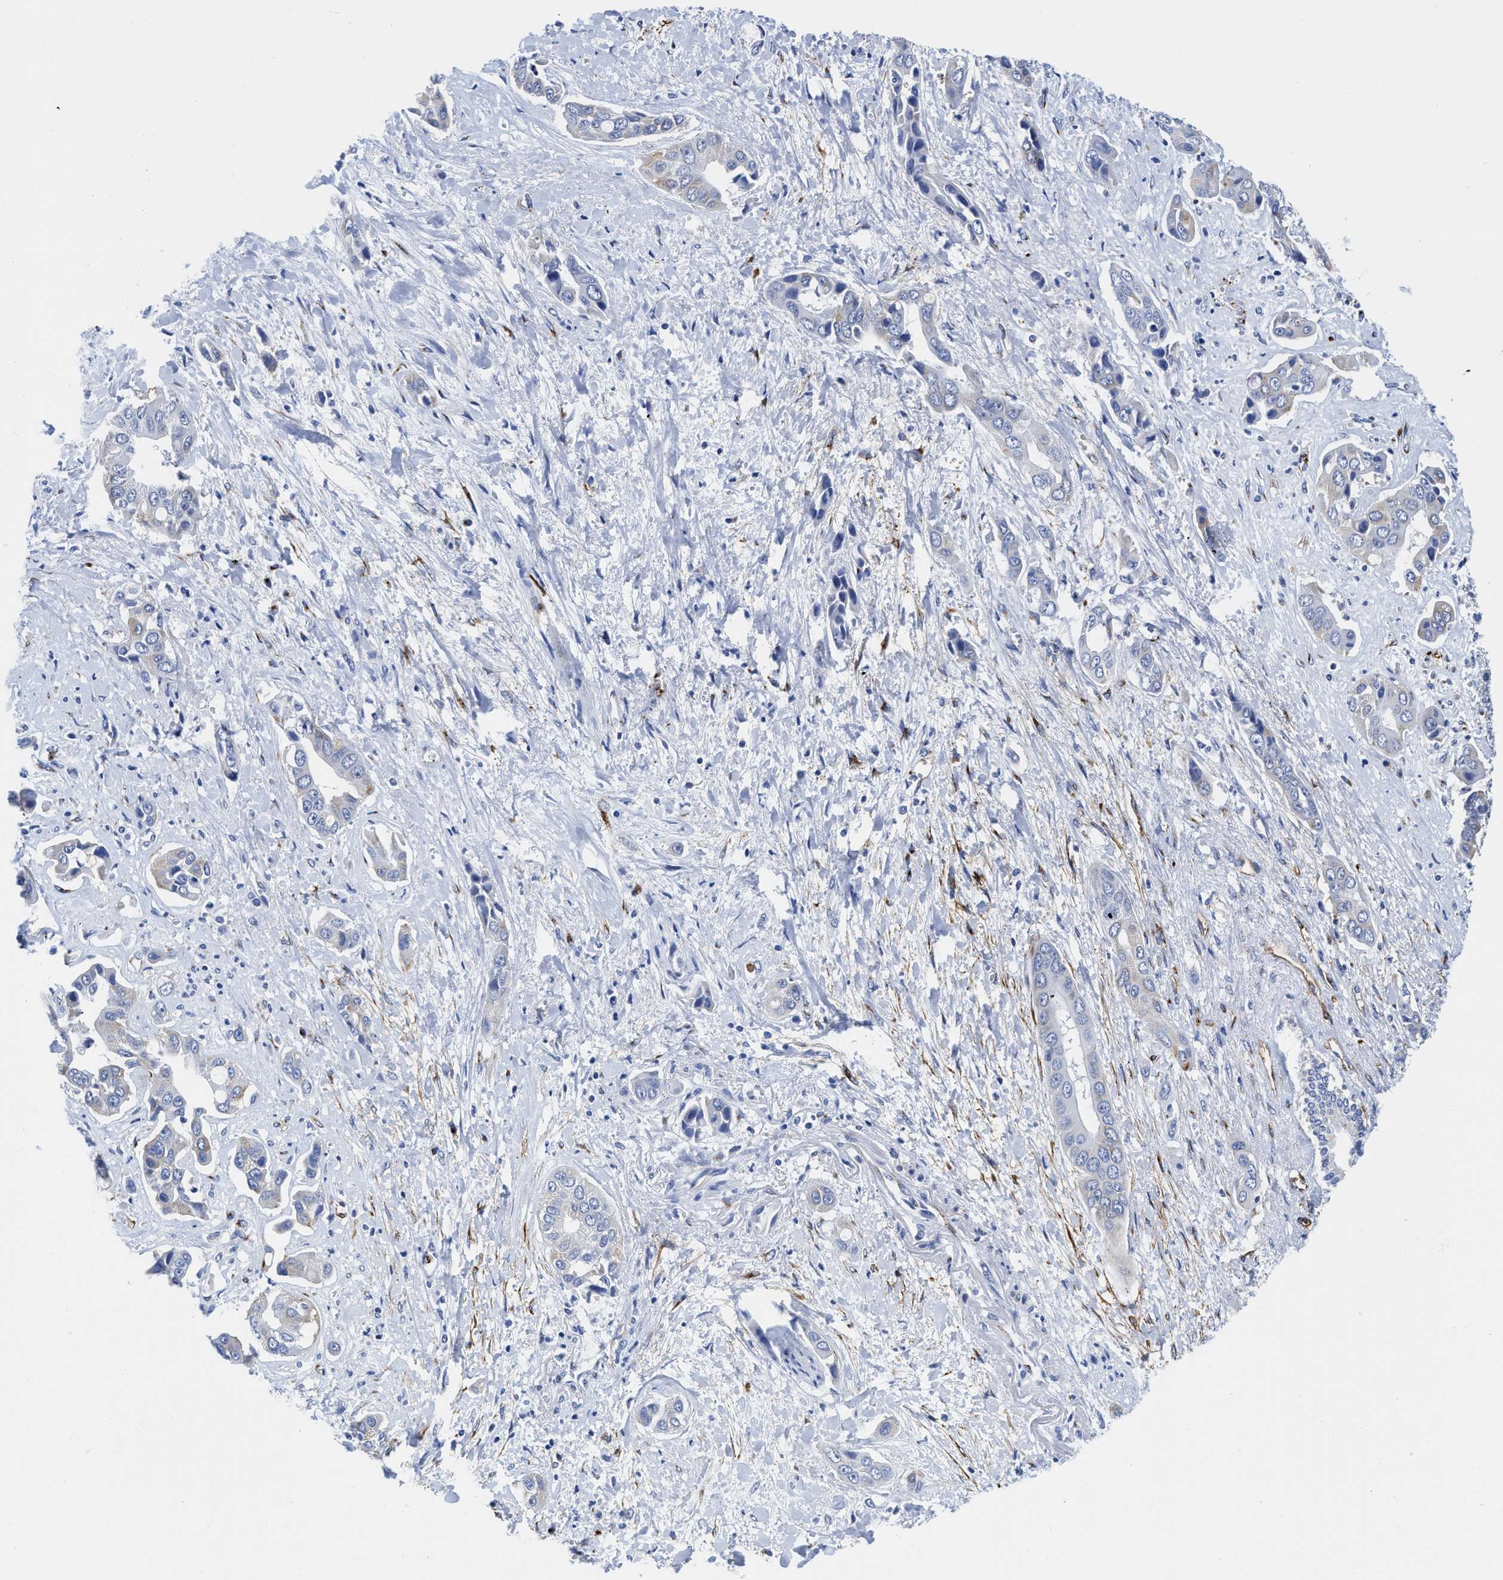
{"staining": {"intensity": "weak", "quantity": "<25%", "location": "cytoplasmic/membranous"}, "tissue": "liver cancer", "cell_type": "Tumor cells", "image_type": "cancer", "snomed": [{"axis": "morphology", "description": "Cholangiocarcinoma"}, {"axis": "topography", "description": "Liver"}], "caption": "A photomicrograph of liver cholangiocarcinoma stained for a protein displays no brown staining in tumor cells.", "gene": "TVP23B", "patient": {"sex": "female", "age": 52}}